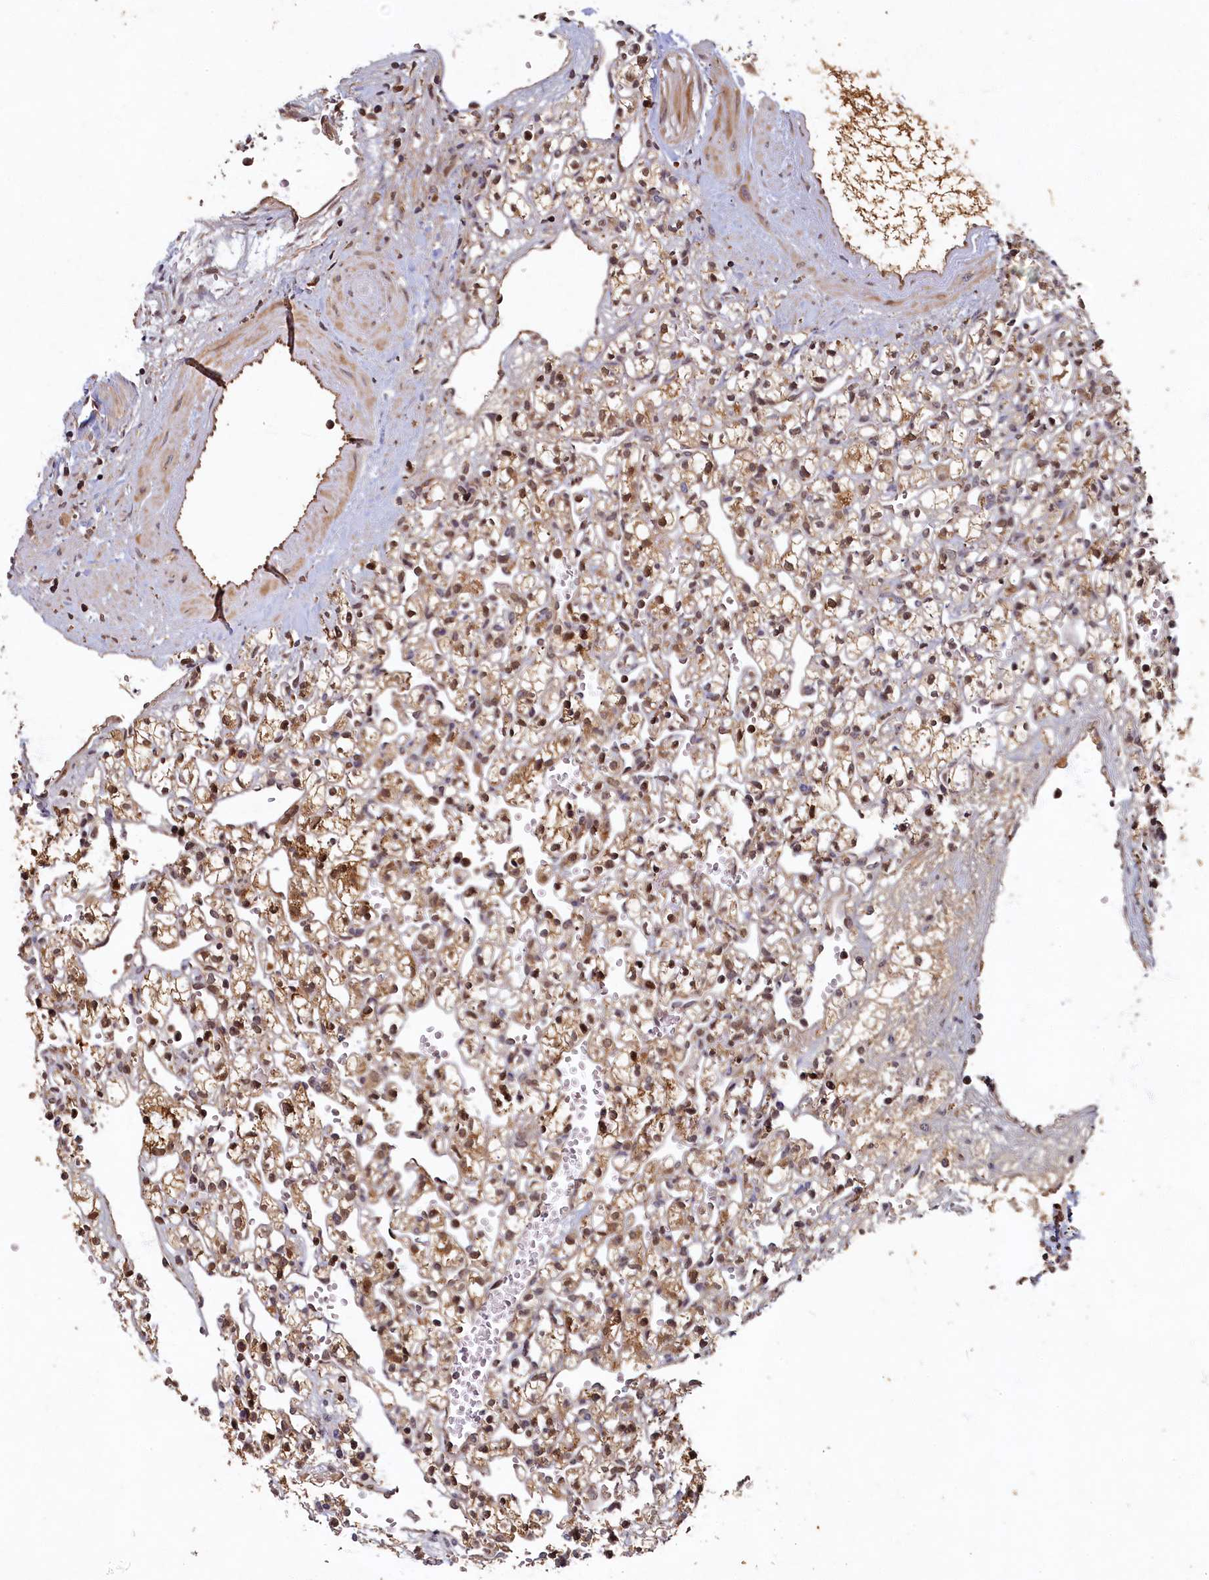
{"staining": {"intensity": "weak", "quantity": "25%-75%", "location": "cytoplasmic/membranous"}, "tissue": "renal cancer", "cell_type": "Tumor cells", "image_type": "cancer", "snomed": [{"axis": "morphology", "description": "Adenocarcinoma, NOS"}, {"axis": "topography", "description": "Kidney"}], "caption": "Protein staining reveals weak cytoplasmic/membranous staining in approximately 25%-75% of tumor cells in renal cancer (adenocarcinoma).", "gene": "LCMT2", "patient": {"sex": "female", "age": 59}}